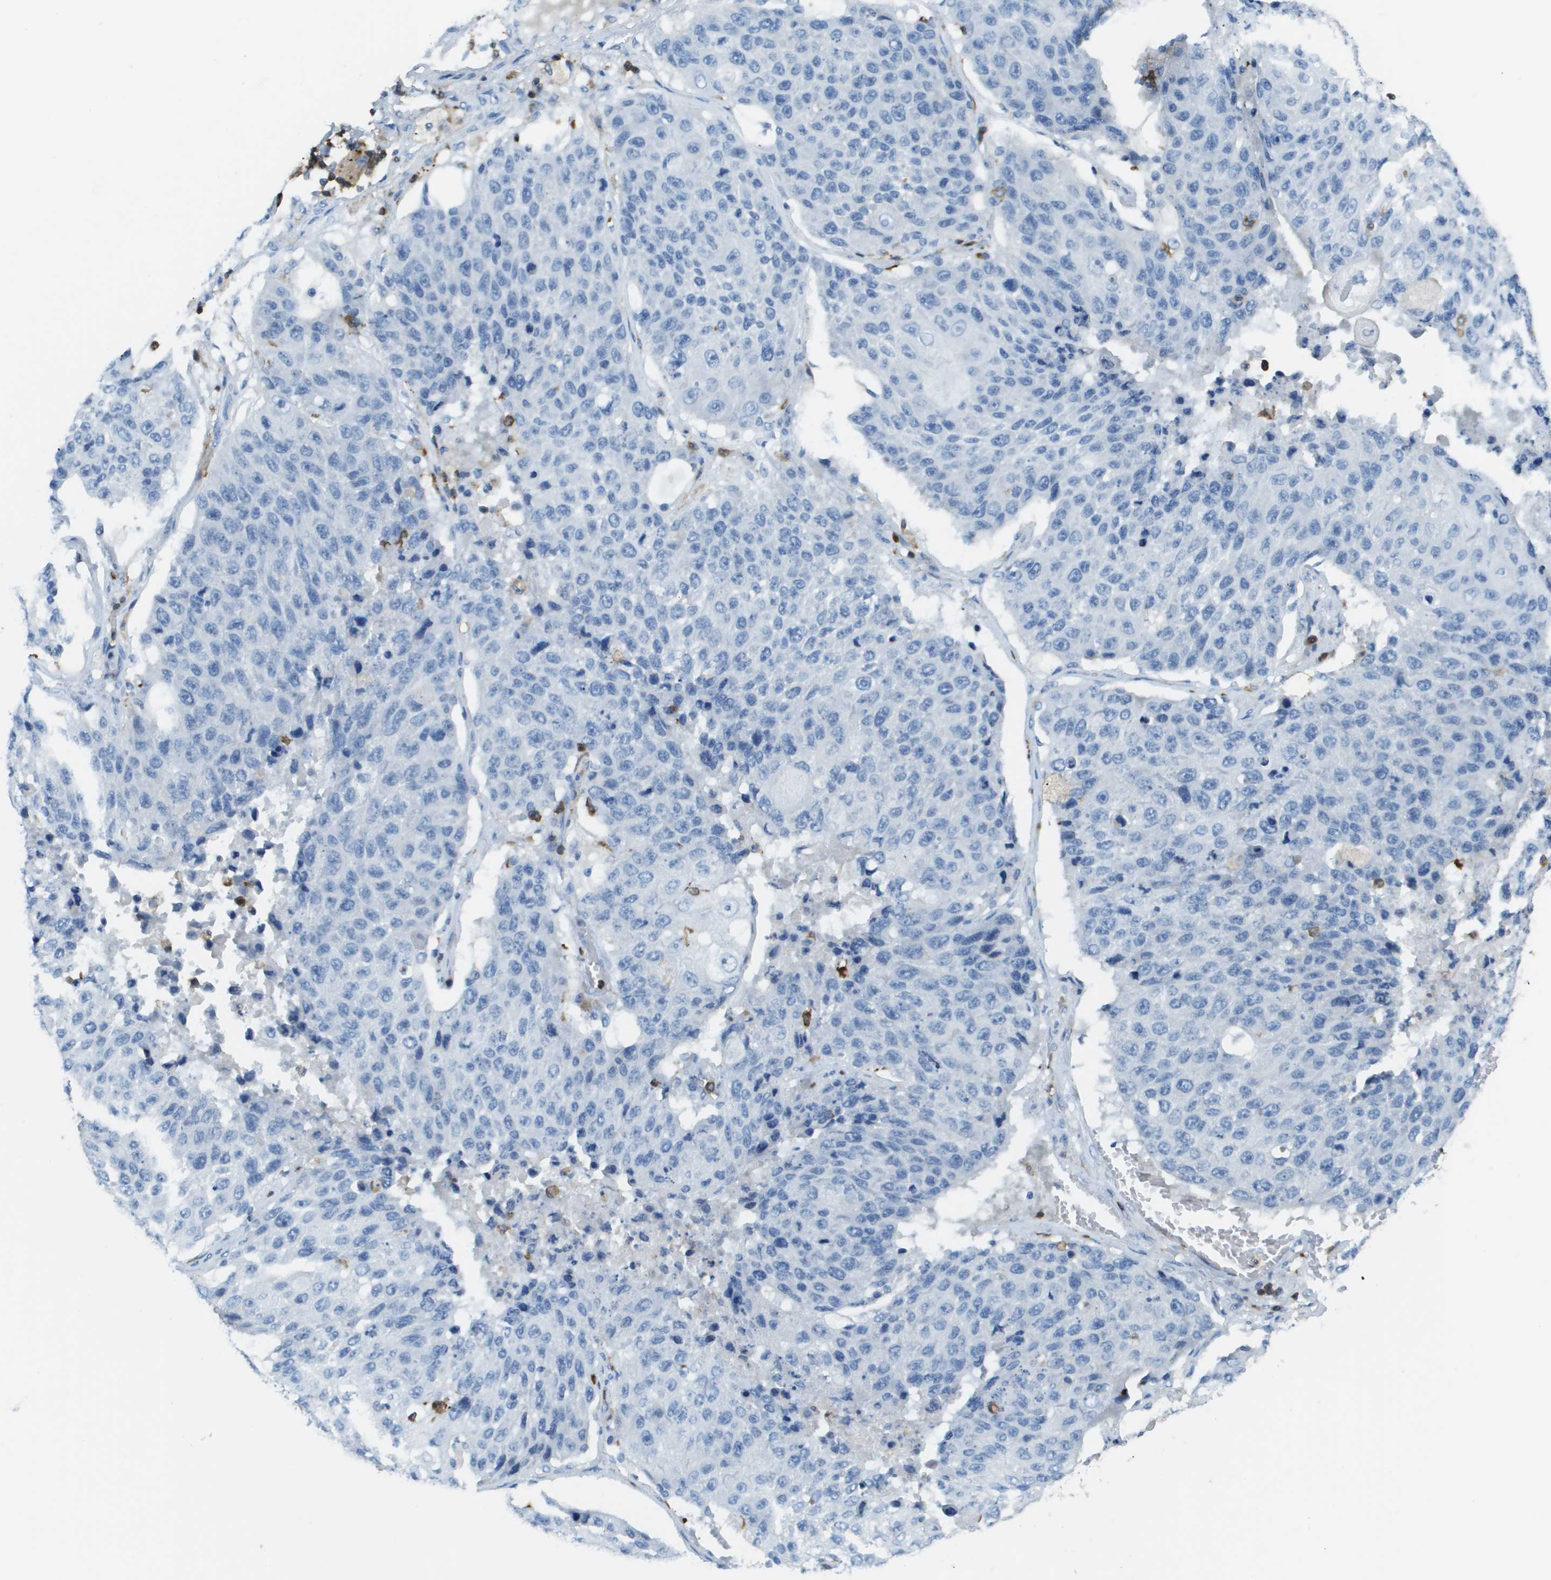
{"staining": {"intensity": "negative", "quantity": "none", "location": "none"}, "tissue": "lung cancer", "cell_type": "Tumor cells", "image_type": "cancer", "snomed": [{"axis": "morphology", "description": "Squamous cell carcinoma, NOS"}, {"axis": "topography", "description": "Lung"}], "caption": "This is an immunohistochemistry image of lung cancer. There is no positivity in tumor cells.", "gene": "APBB1IP", "patient": {"sex": "male", "age": 61}}